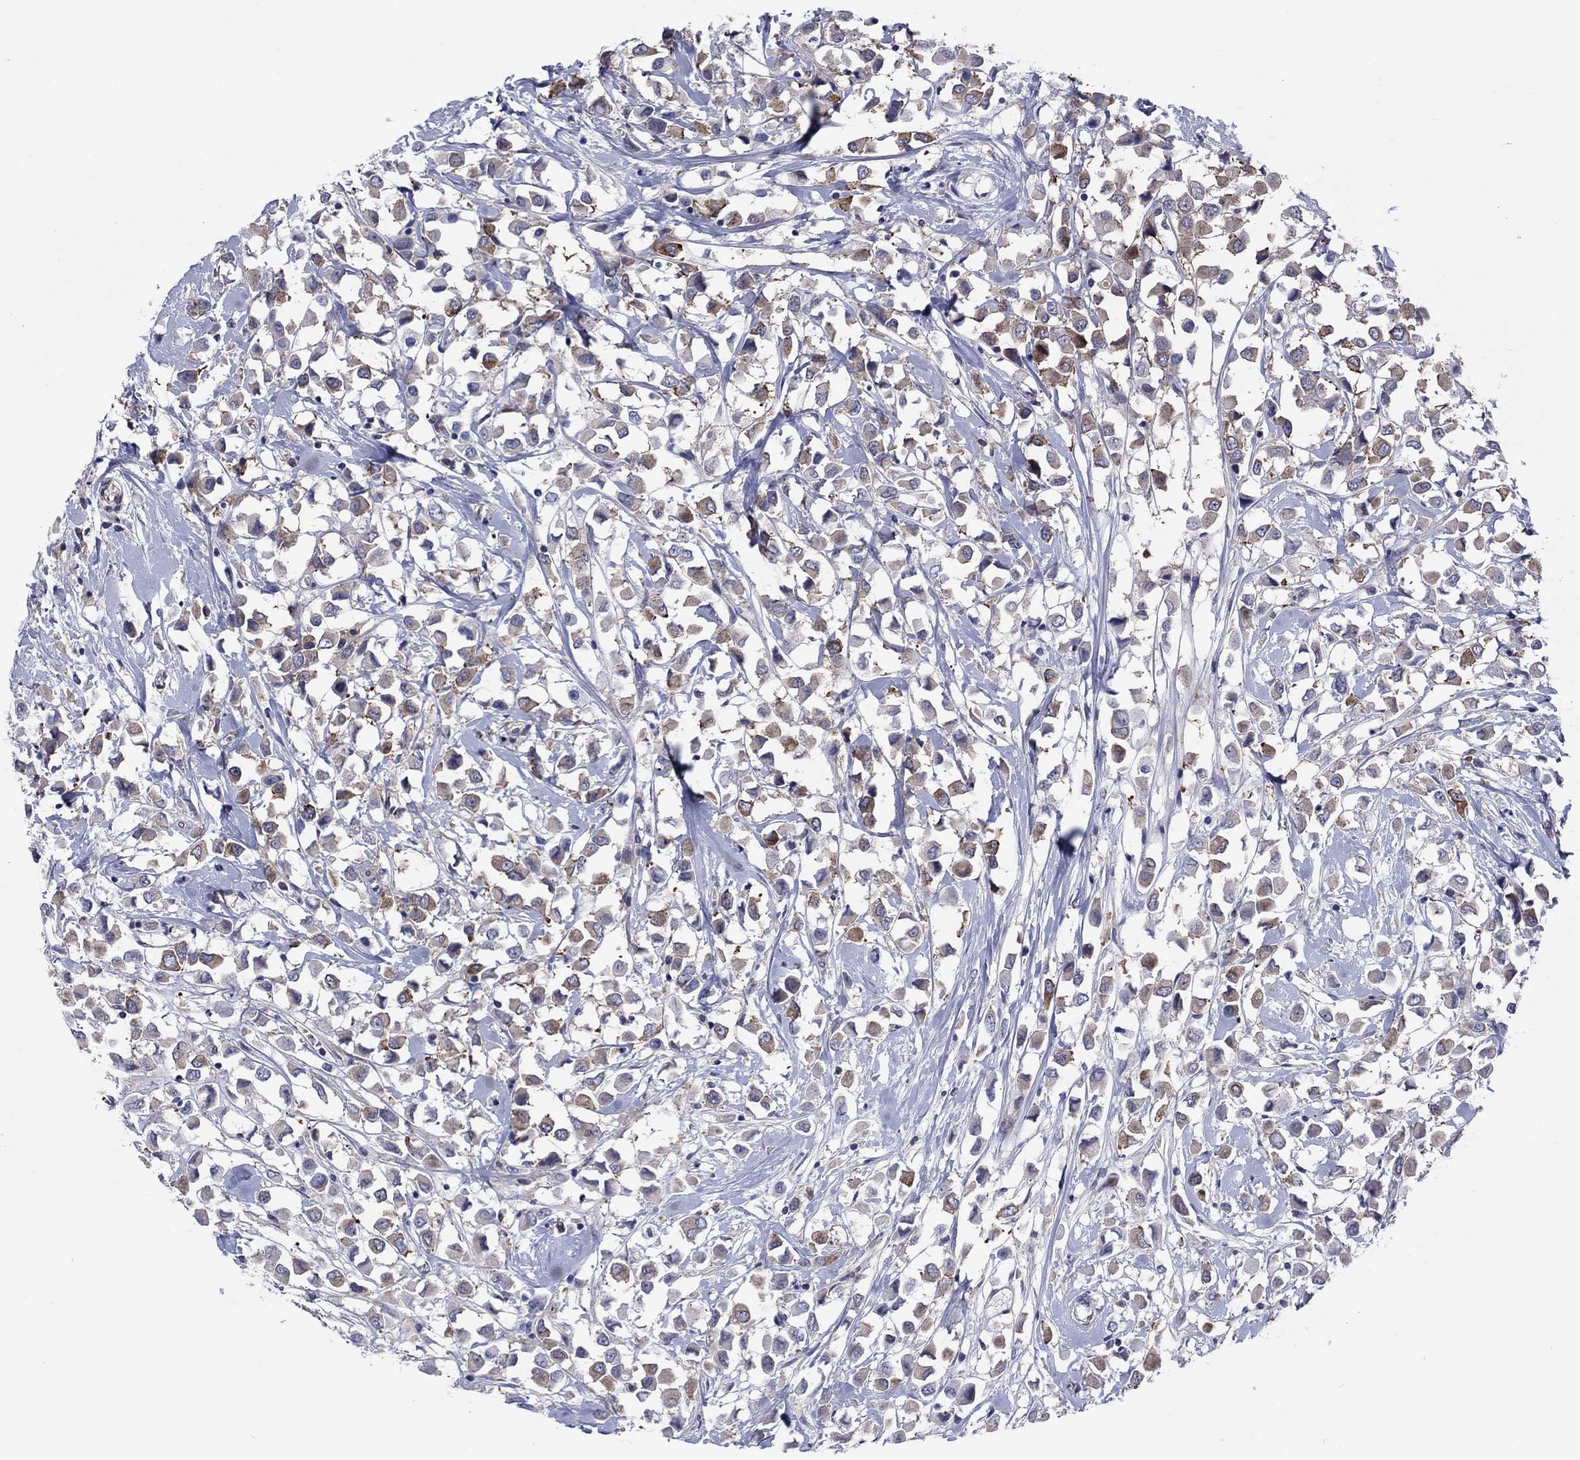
{"staining": {"intensity": "moderate", "quantity": "25%-75%", "location": "cytoplasmic/membranous"}, "tissue": "breast cancer", "cell_type": "Tumor cells", "image_type": "cancer", "snomed": [{"axis": "morphology", "description": "Duct carcinoma"}, {"axis": "topography", "description": "Breast"}], "caption": "This is an image of immunohistochemistry (IHC) staining of invasive ductal carcinoma (breast), which shows moderate staining in the cytoplasmic/membranous of tumor cells.", "gene": "GPR155", "patient": {"sex": "female", "age": 61}}